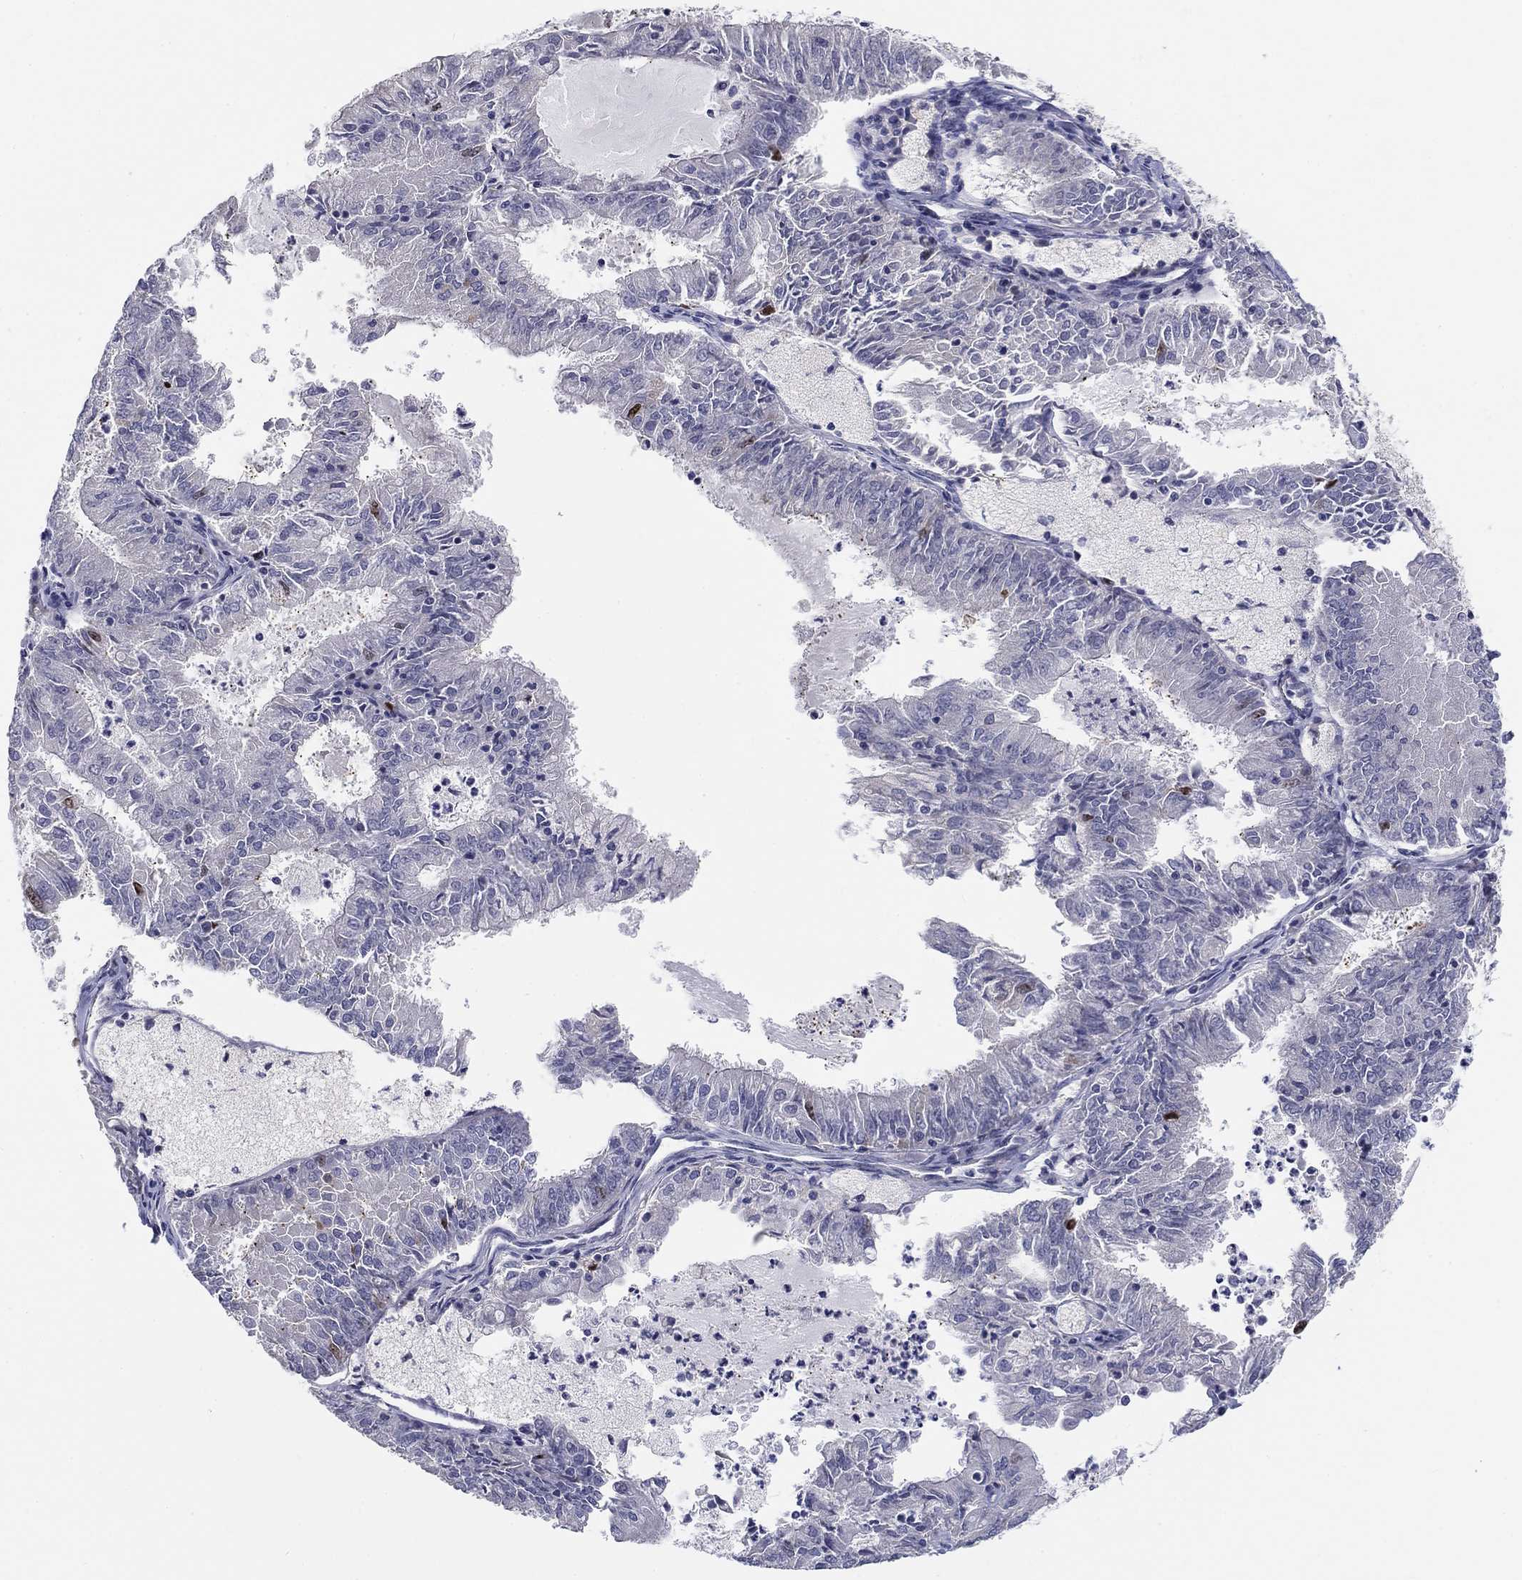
{"staining": {"intensity": "strong", "quantity": "<25%", "location": "nuclear"}, "tissue": "endometrial cancer", "cell_type": "Tumor cells", "image_type": "cancer", "snomed": [{"axis": "morphology", "description": "Adenocarcinoma, NOS"}, {"axis": "topography", "description": "Endometrium"}], "caption": "Human endometrial cancer (adenocarcinoma) stained with a protein marker reveals strong staining in tumor cells.", "gene": "PRC1", "patient": {"sex": "female", "age": 57}}